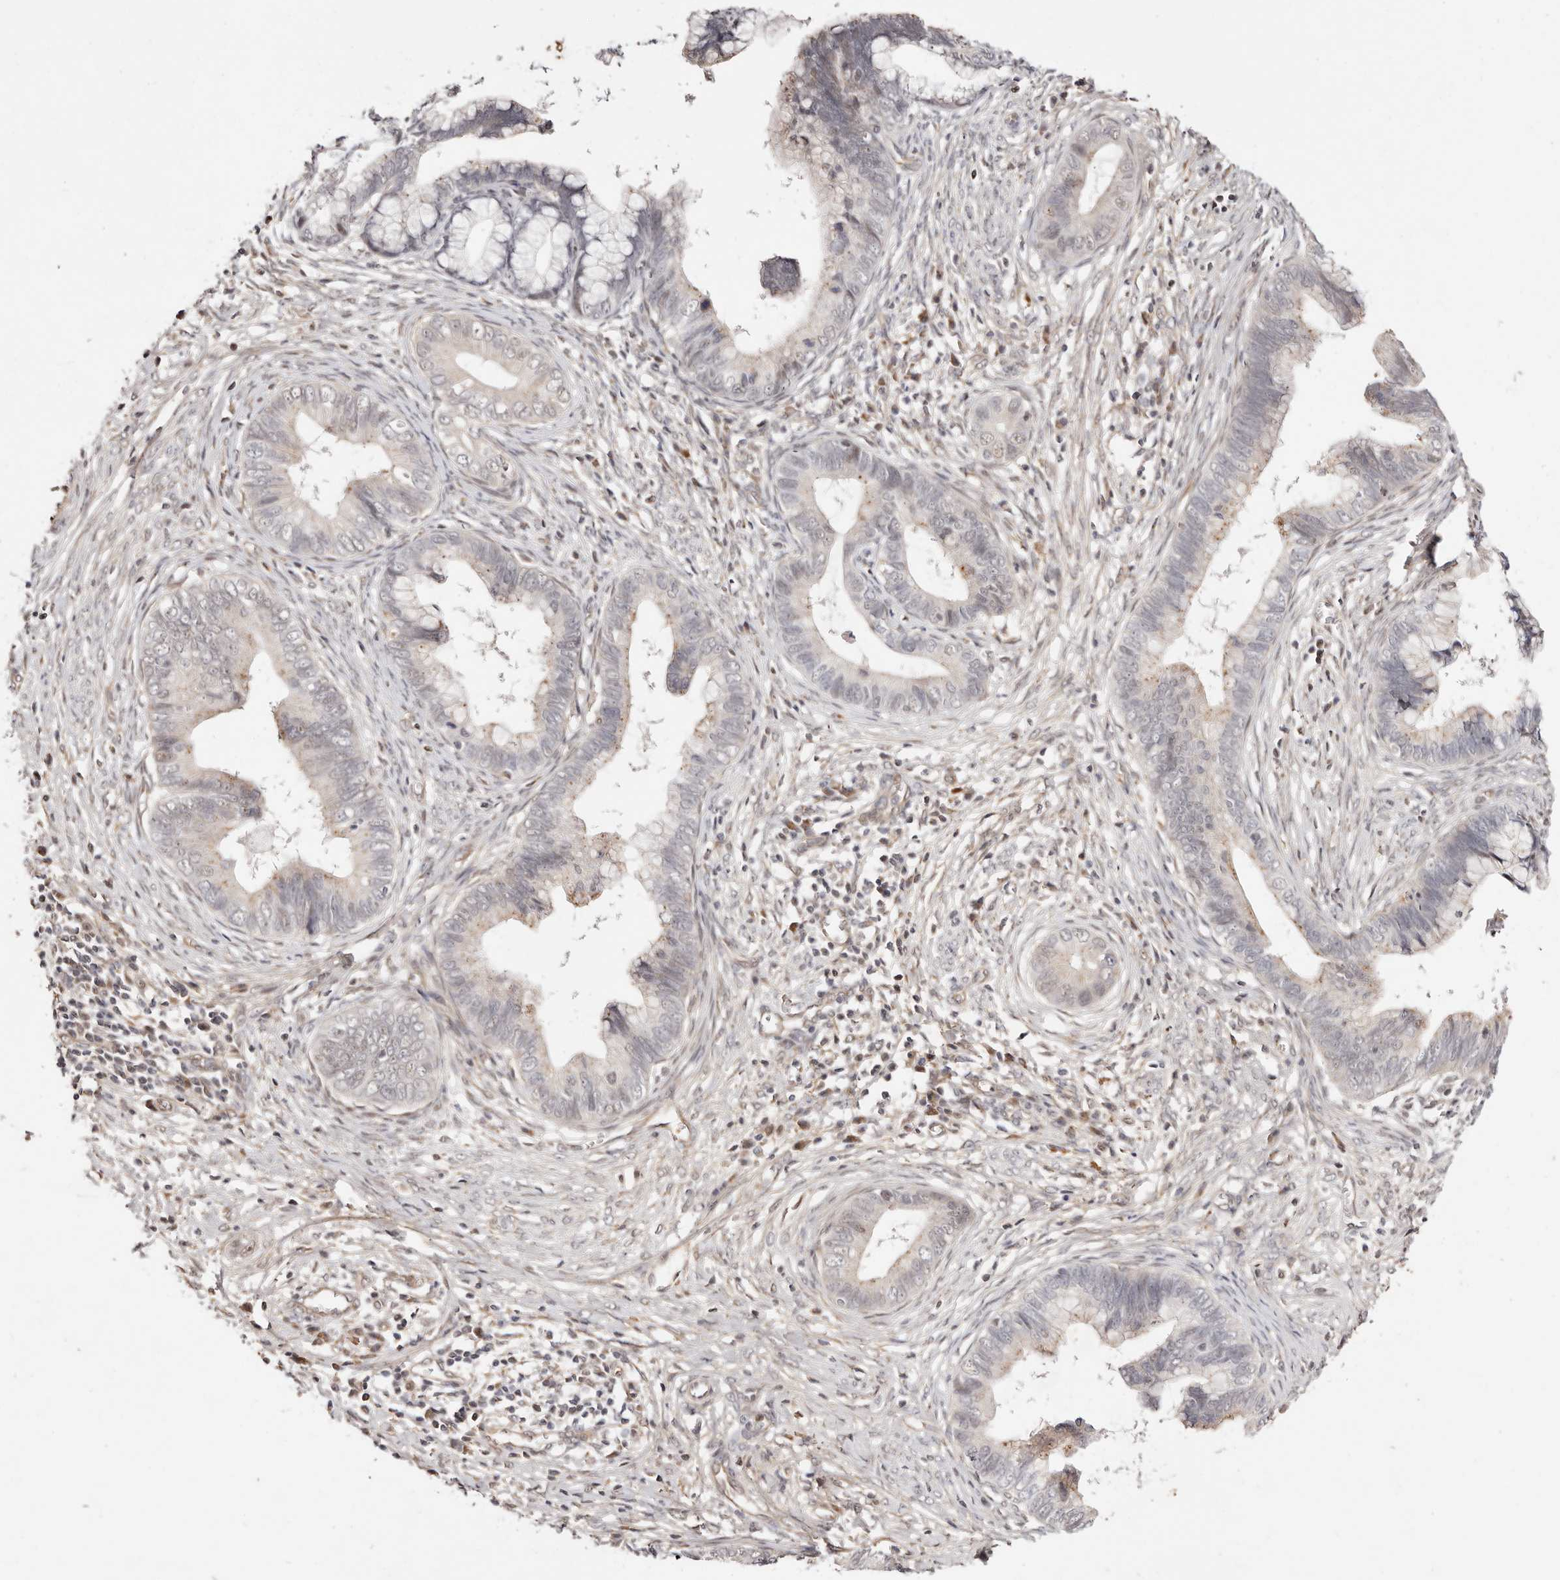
{"staining": {"intensity": "weak", "quantity": "<25%", "location": "cytoplasmic/membranous"}, "tissue": "cervical cancer", "cell_type": "Tumor cells", "image_type": "cancer", "snomed": [{"axis": "morphology", "description": "Adenocarcinoma, NOS"}, {"axis": "topography", "description": "Cervix"}], "caption": "High power microscopy micrograph of an immunohistochemistry (IHC) image of cervical adenocarcinoma, revealing no significant expression in tumor cells. (Stains: DAB immunohistochemistry with hematoxylin counter stain, Microscopy: brightfield microscopy at high magnification).", "gene": "WRN", "patient": {"sex": "female", "age": 44}}